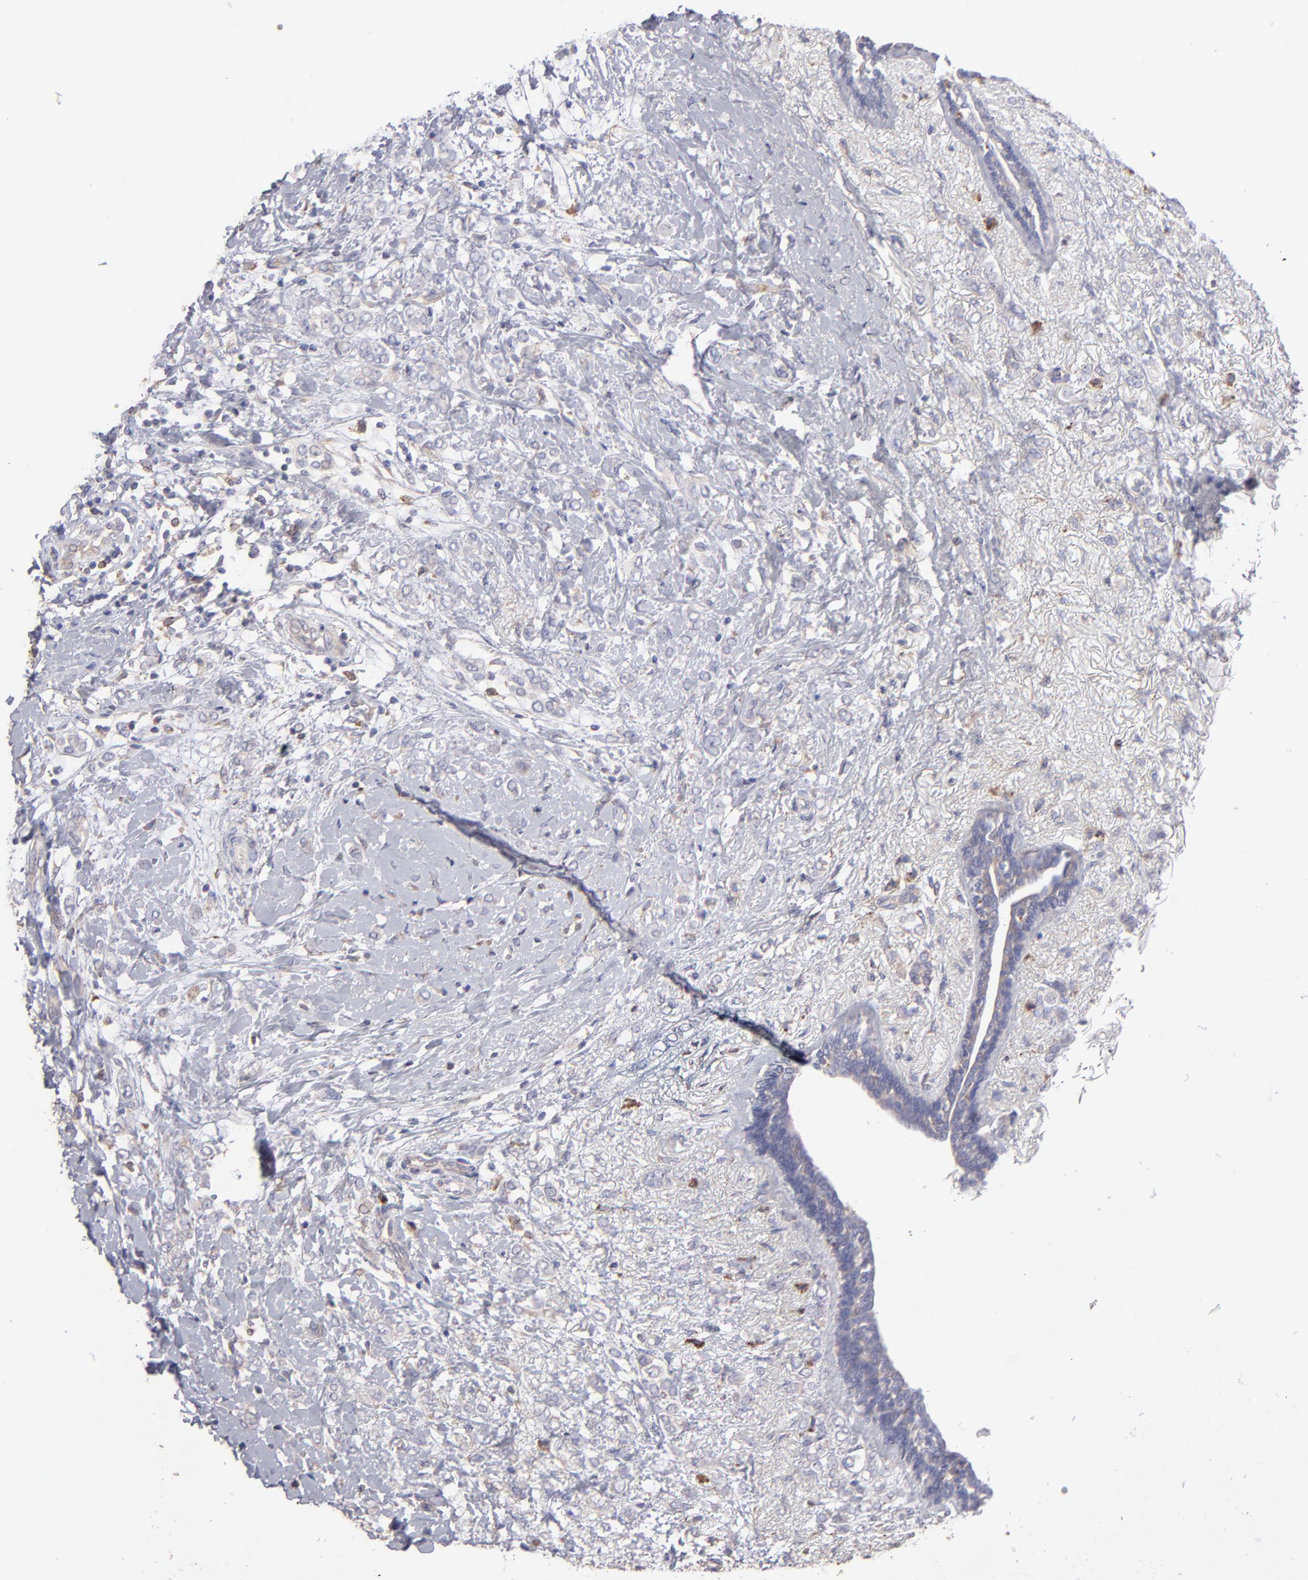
{"staining": {"intensity": "weak", "quantity": ">75%", "location": "cytoplasmic/membranous"}, "tissue": "breast cancer", "cell_type": "Tumor cells", "image_type": "cancer", "snomed": [{"axis": "morphology", "description": "Normal tissue, NOS"}, {"axis": "morphology", "description": "Lobular carcinoma"}, {"axis": "topography", "description": "Breast"}], "caption": "Lobular carcinoma (breast) stained for a protein exhibits weak cytoplasmic/membranous positivity in tumor cells.", "gene": "CALR", "patient": {"sex": "female", "age": 47}}